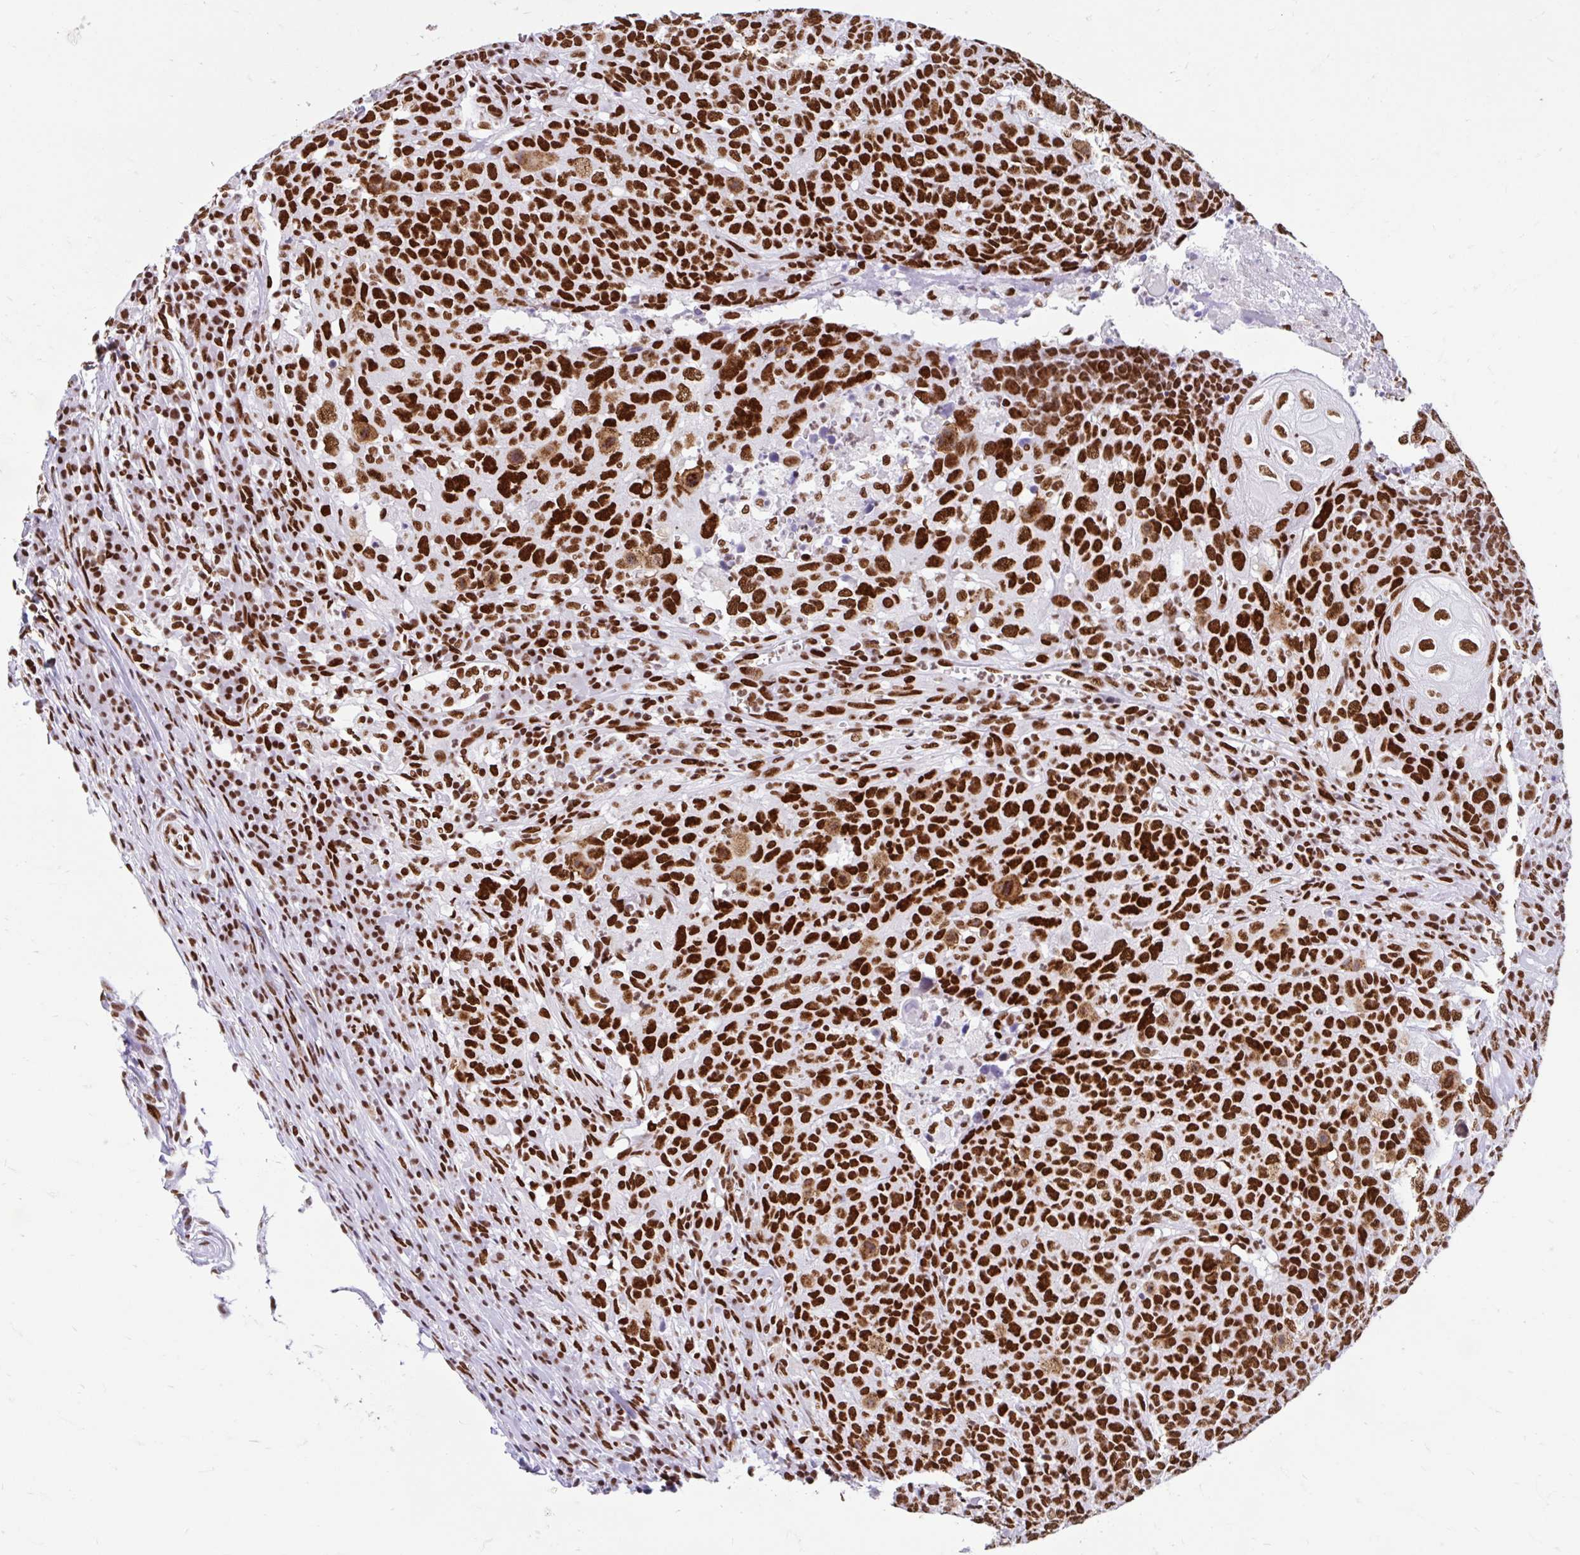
{"staining": {"intensity": "strong", "quantity": ">75%", "location": "nuclear"}, "tissue": "head and neck cancer", "cell_type": "Tumor cells", "image_type": "cancer", "snomed": [{"axis": "morphology", "description": "Normal tissue, NOS"}, {"axis": "morphology", "description": "Squamous cell carcinoma, NOS"}, {"axis": "topography", "description": "Skeletal muscle"}, {"axis": "topography", "description": "Vascular tissue"}, {"axis": "topography", "description": "Peripheral nerve tissue"}, {"axis": "topography", "description": "Head-Neck"}], "caption": "Brown immunohistochemical staining in head and neck cancer (squamous cell carcinoma) displays strong nuclear expression in approximately >75% of tumor cells.", "gene": "KHDRBS1", "patient": {"sex": "male", "age": 66}}